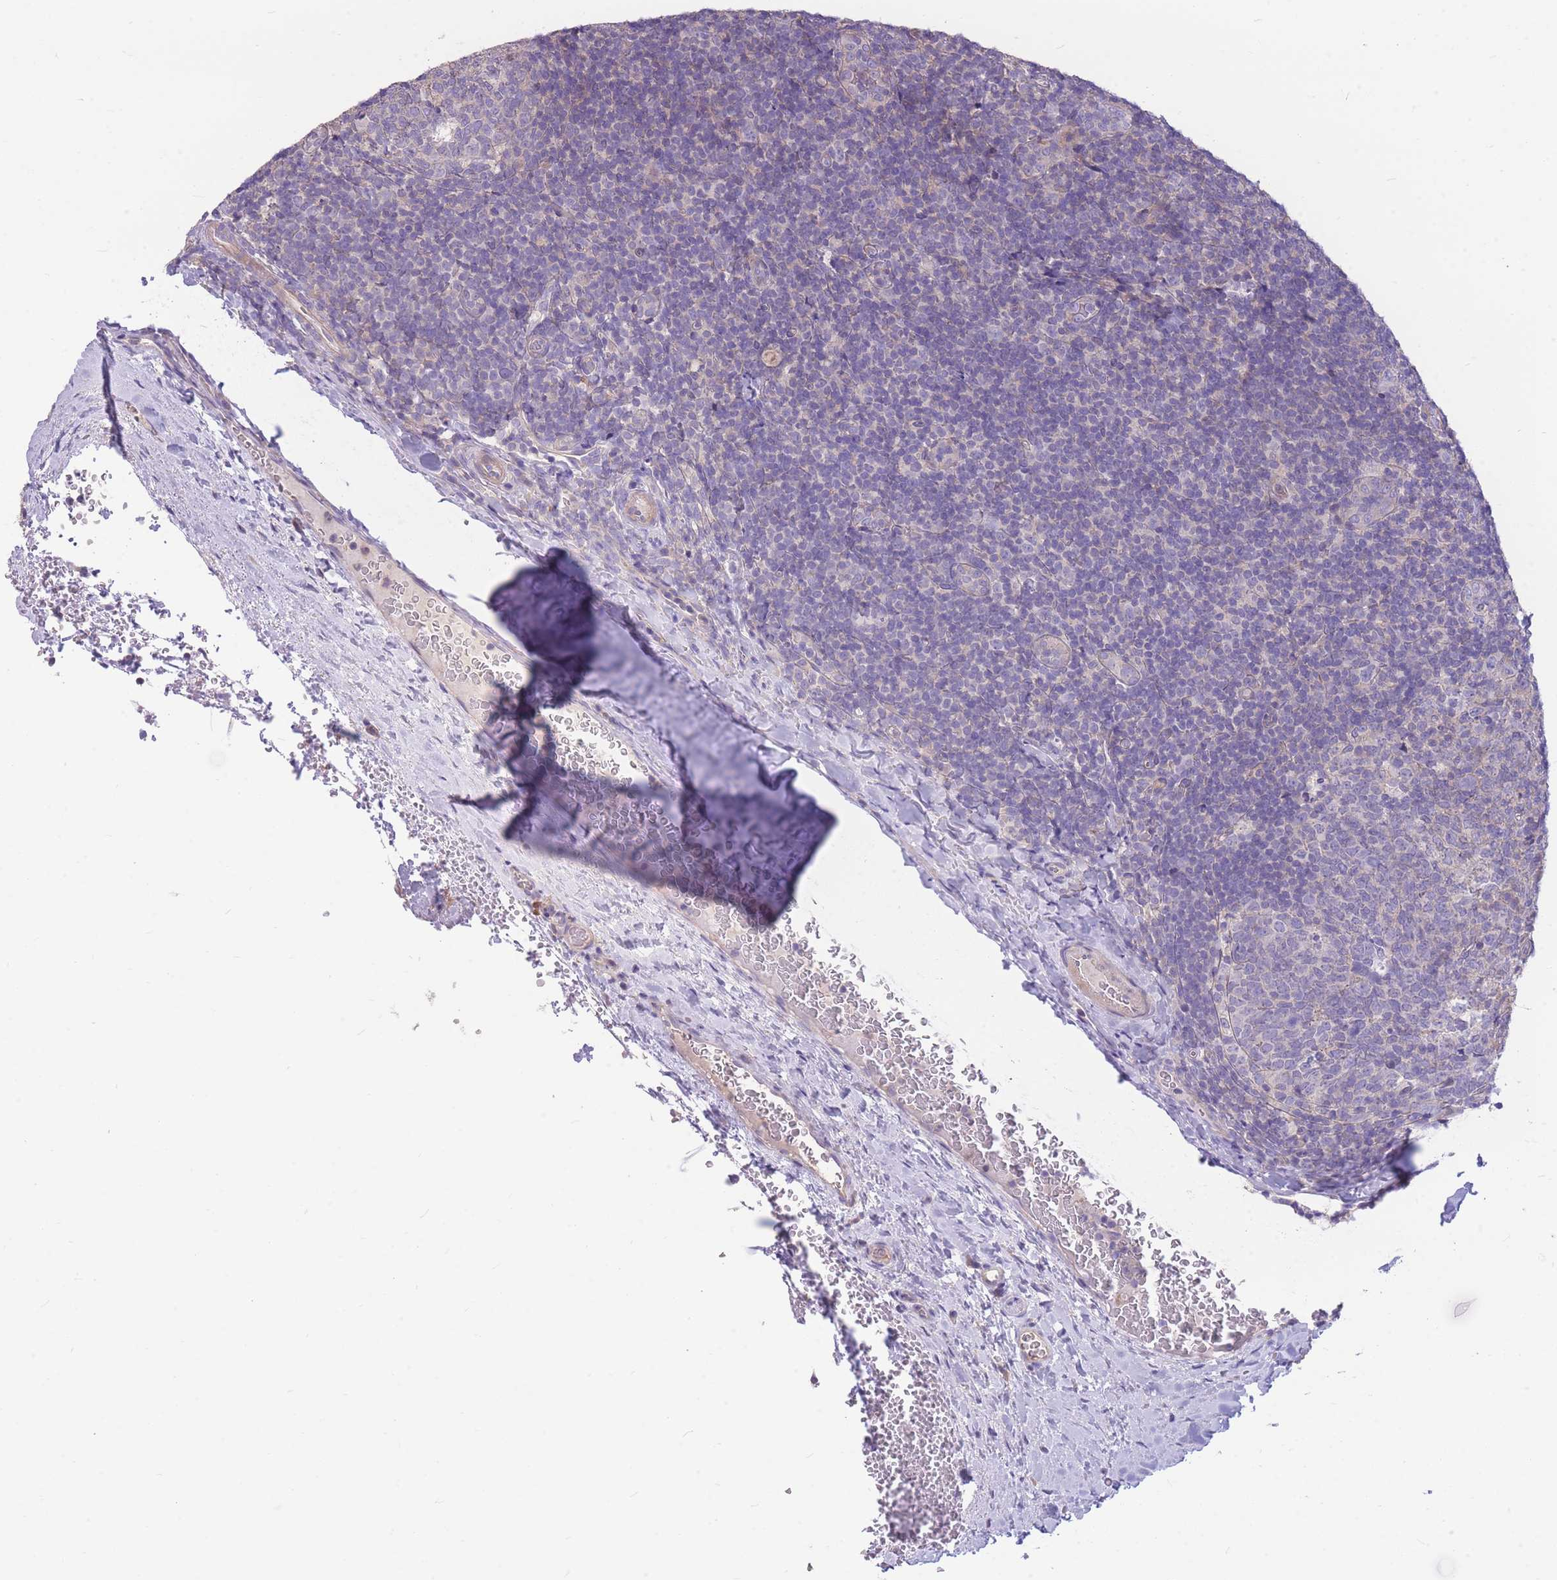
{"staining": {"intensity": "negative", "quantity": "none", "location": "none"}, "tissue": "tonsil", "cell_type": "Germinal center cells", "image_type": "normal", "snomed": [{"axis": "morphology", "description": "Normal tissue, NOS"}, {"axis": "topography", "description": "Tonsil"}], "caption": "Protein analysis of unremarkable tonsil shows no significant positivity in germinal center cells.", "gene": "OR5T1", "patient": {"sex": "male", "age": 17}}